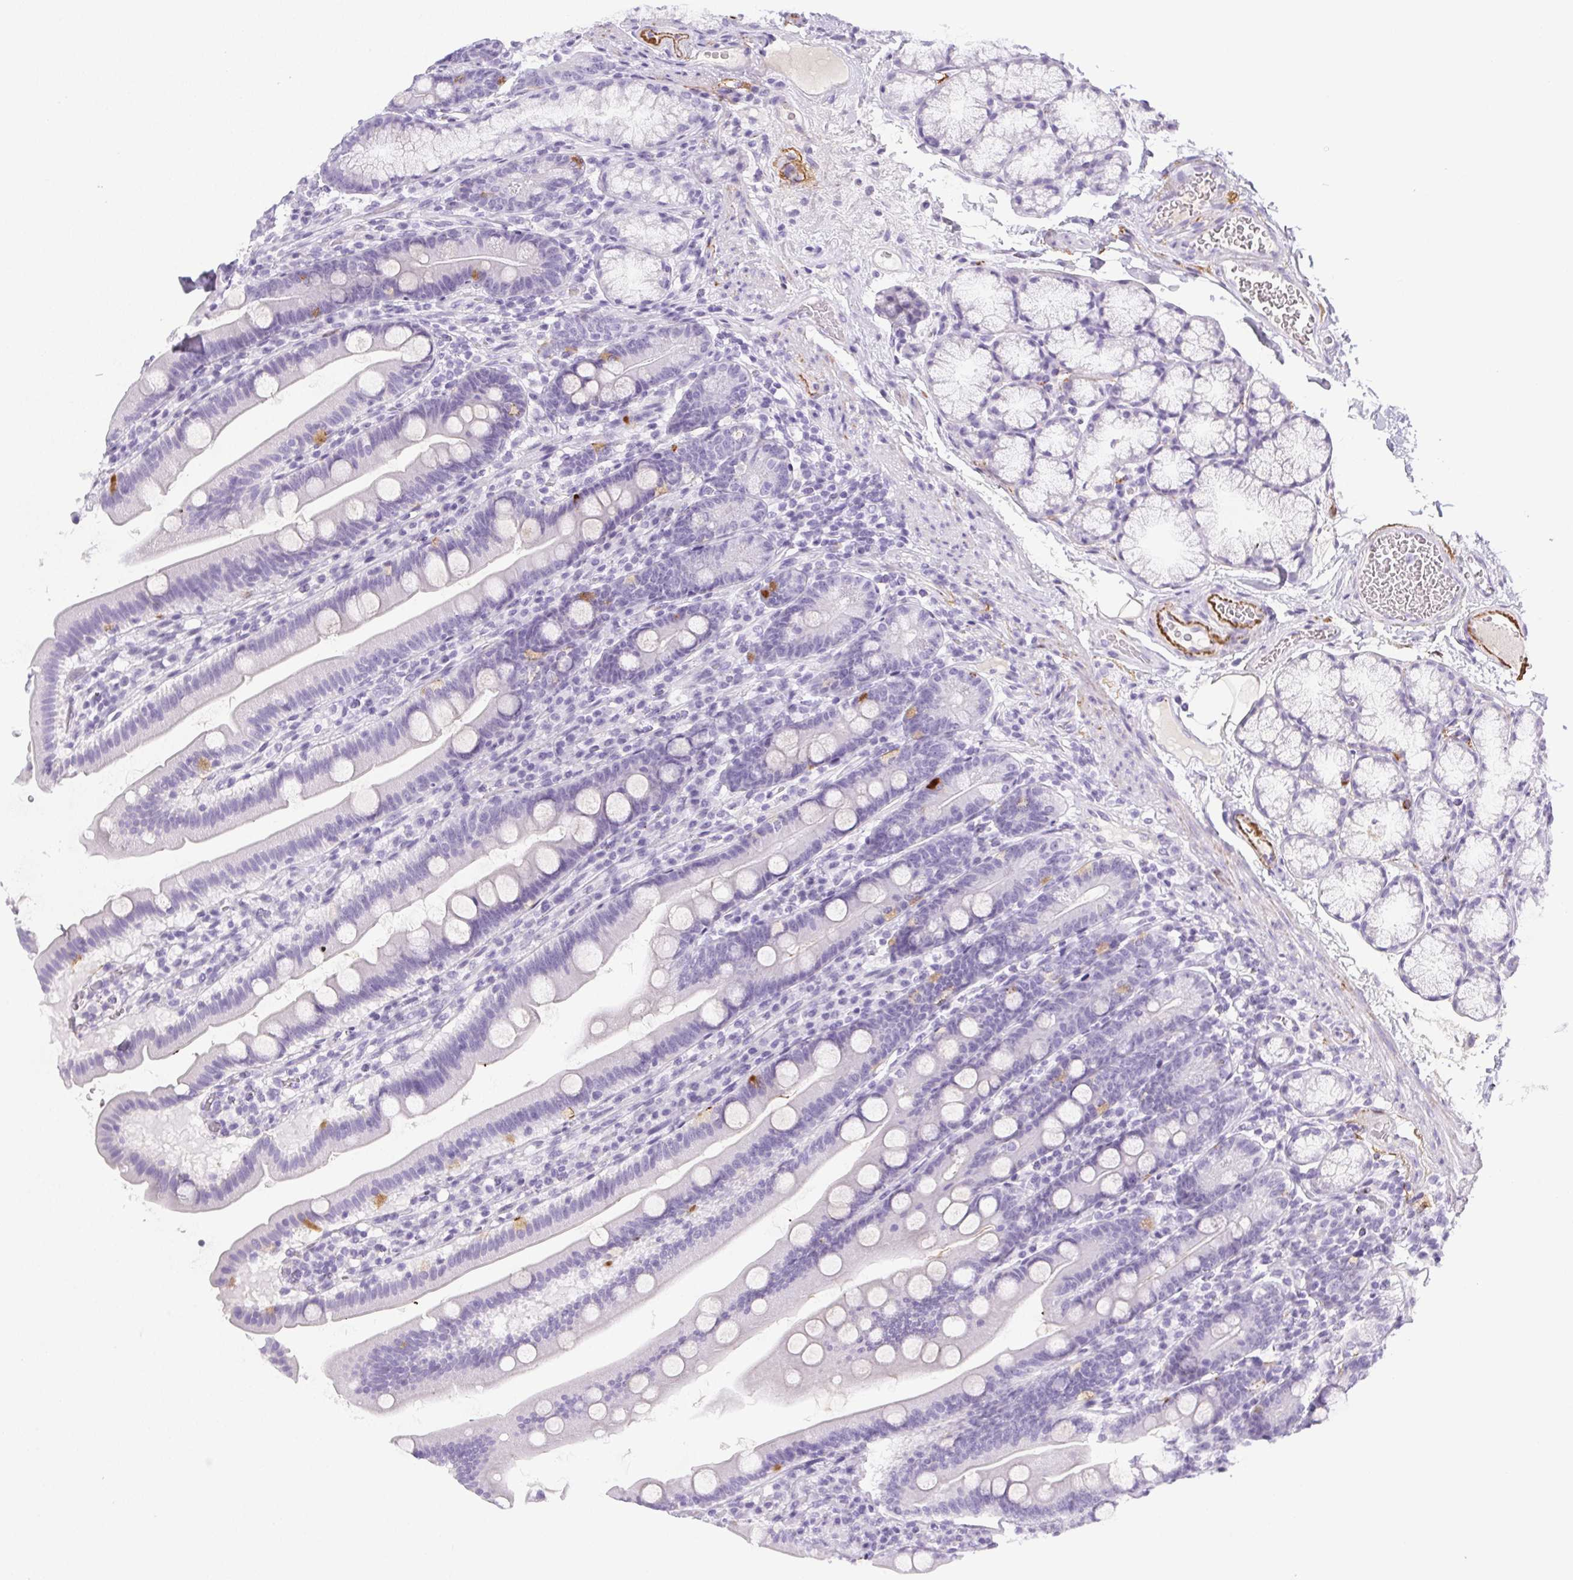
{"staining": {"intensity": "strong", "quantity": "<25%", "location": "cytoplasmic/membranous"}, "tissue": "duodenum", "cell_type": "Glandular cells", "image_type": "normal", "snomed": [{"axis": "morphology", "description": "Normal tissue, NOS"}, {"axis": "topography", "description": "Duodenum"}], "caption": "IHC staining of benign duodenum, which shows medium levels of strong cytoplasmic/membranous expression in about <25% of glandular cells indicating strong cytoplasmic/membranous protein staining. The staining was performed using DAB (brown) for protein detection and nuclei were counterstained in hematoxylin (blue).", "gene": "VTN", "patient": {"sex": "female", "age": 67}}